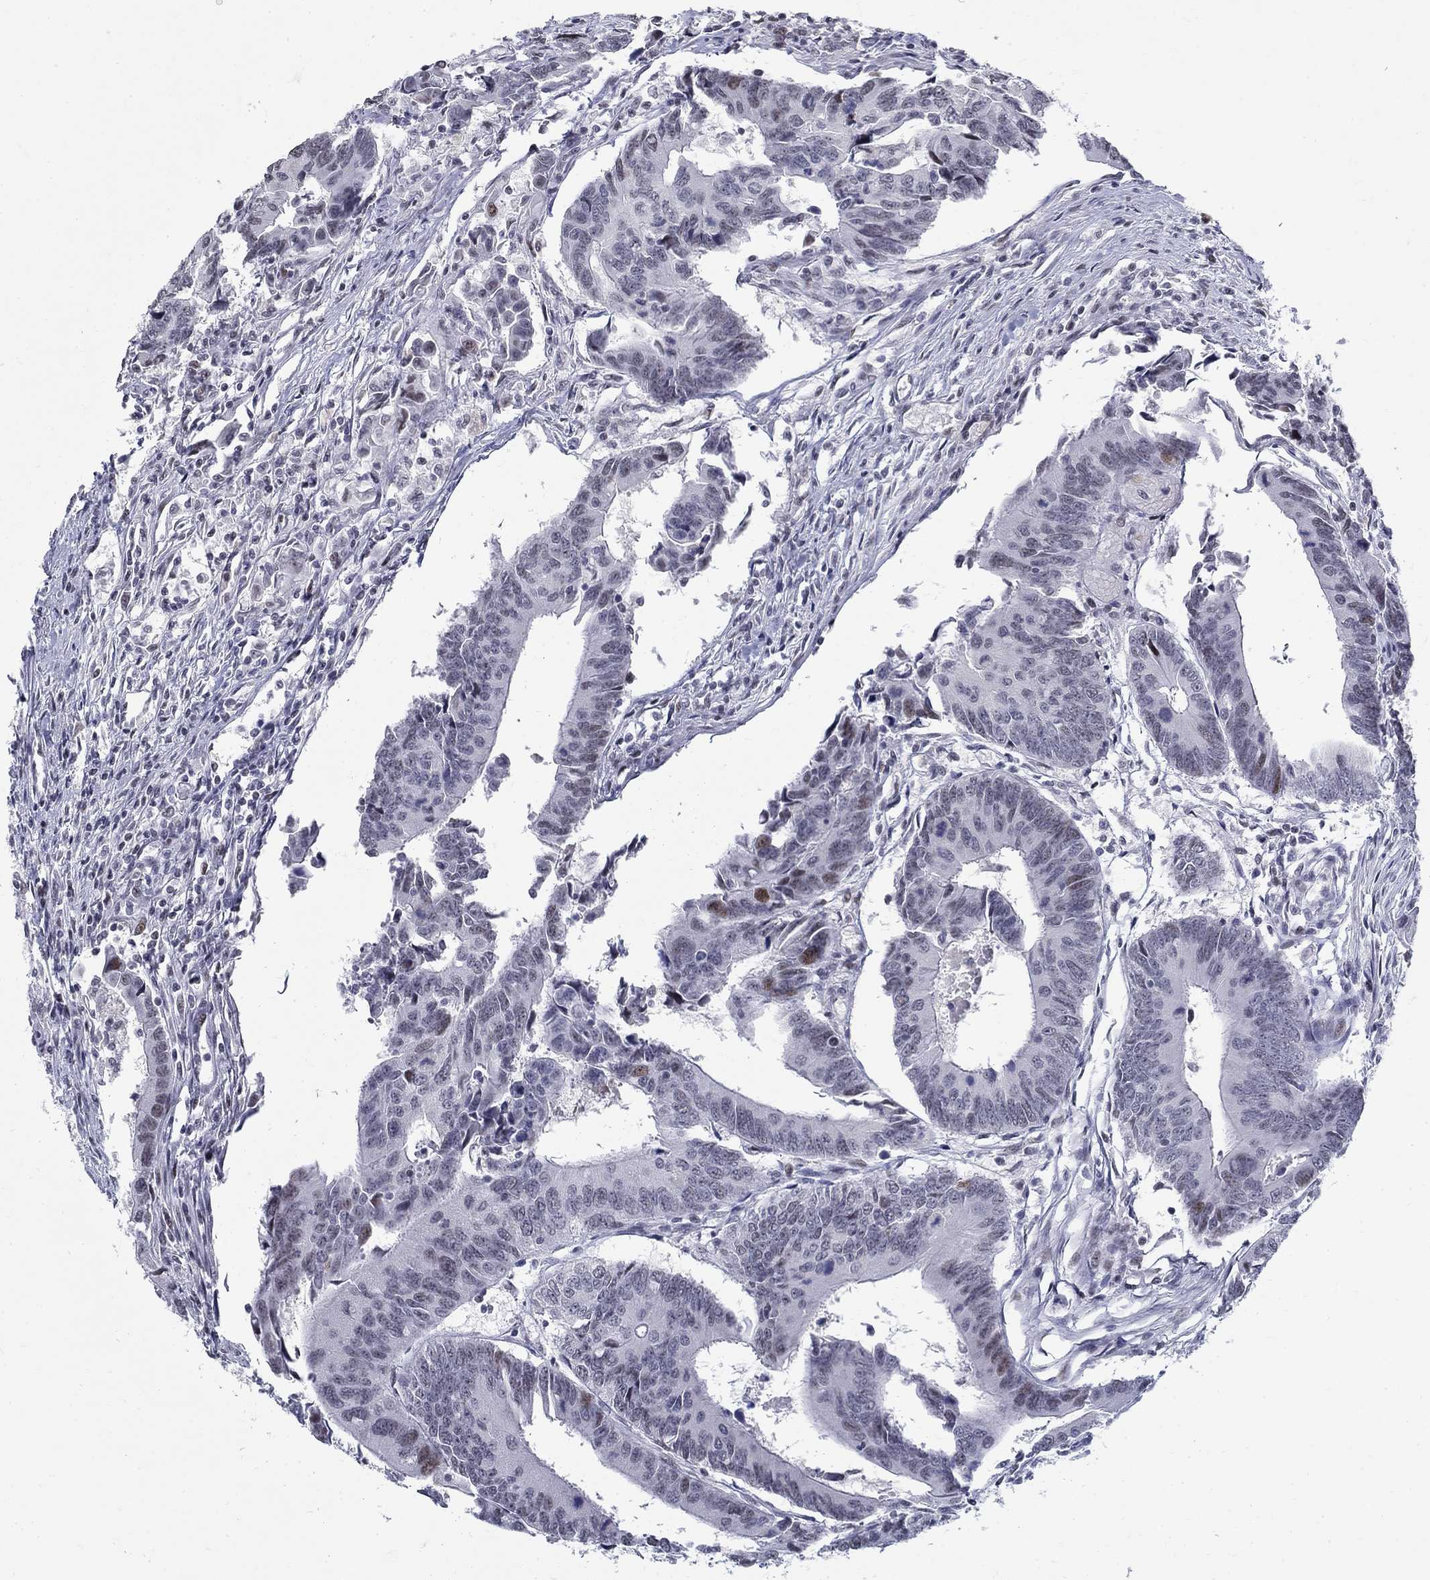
{"staining": {"intensity": "moderate", "quantity": "<25%", "location": "nuclear"}, "tissue": "colorectal cancer", "cell_type": "Tumor cells", "image_type": "cancer", "snomed": [{"axis": "morphology", "description": "Adenocarcinoma, NOS"}, {"axis": "topography", "description": "Rectum"}], "caption": "Colorectal cancer (adenocarcinoma) stained for a protein (brown) displays moderate nuclear positive staining in approximately <25% of tumor cells.", "gene": "BHLHE22", "patient": {"sex": "male", "age": 67}}